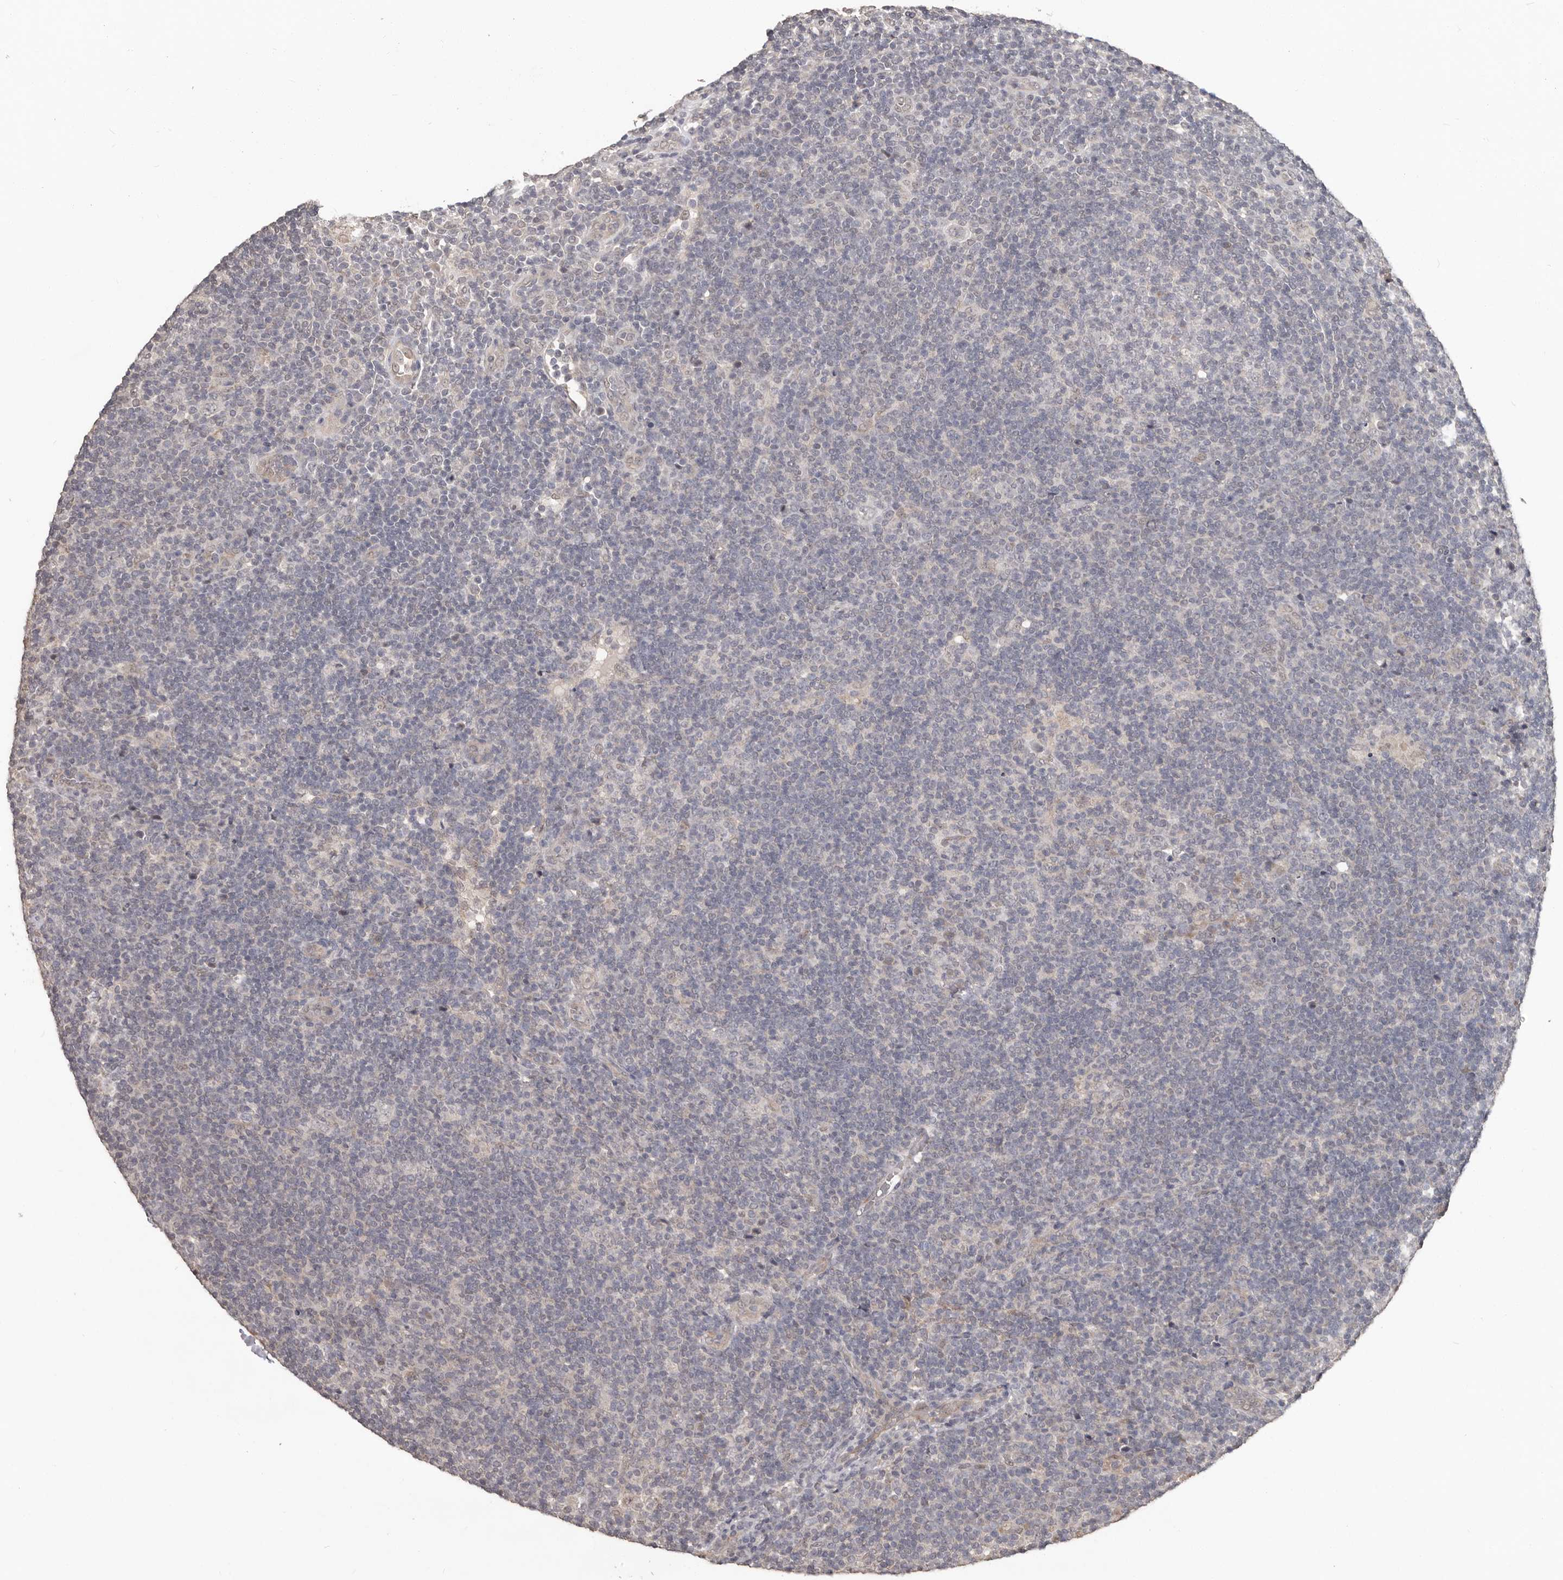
{"staining": {"intensity": "negative", "quantity": "none", "location": "none"}, "tissue": "lymphoma", "cell_type": "Tumor cells", "image_type": "cancer", "snomed": [{"axis": "morphology", "description": "Hodgkin's disease, NOS"}, {"axis": "topography", "description": "Lymph node"}], "caption": "A photomicrograph of human Hodgkin's disease is negative for staining in tumor cells.", "gene": "ZFP14", "patient": {"sex": "female", "age": 57}}